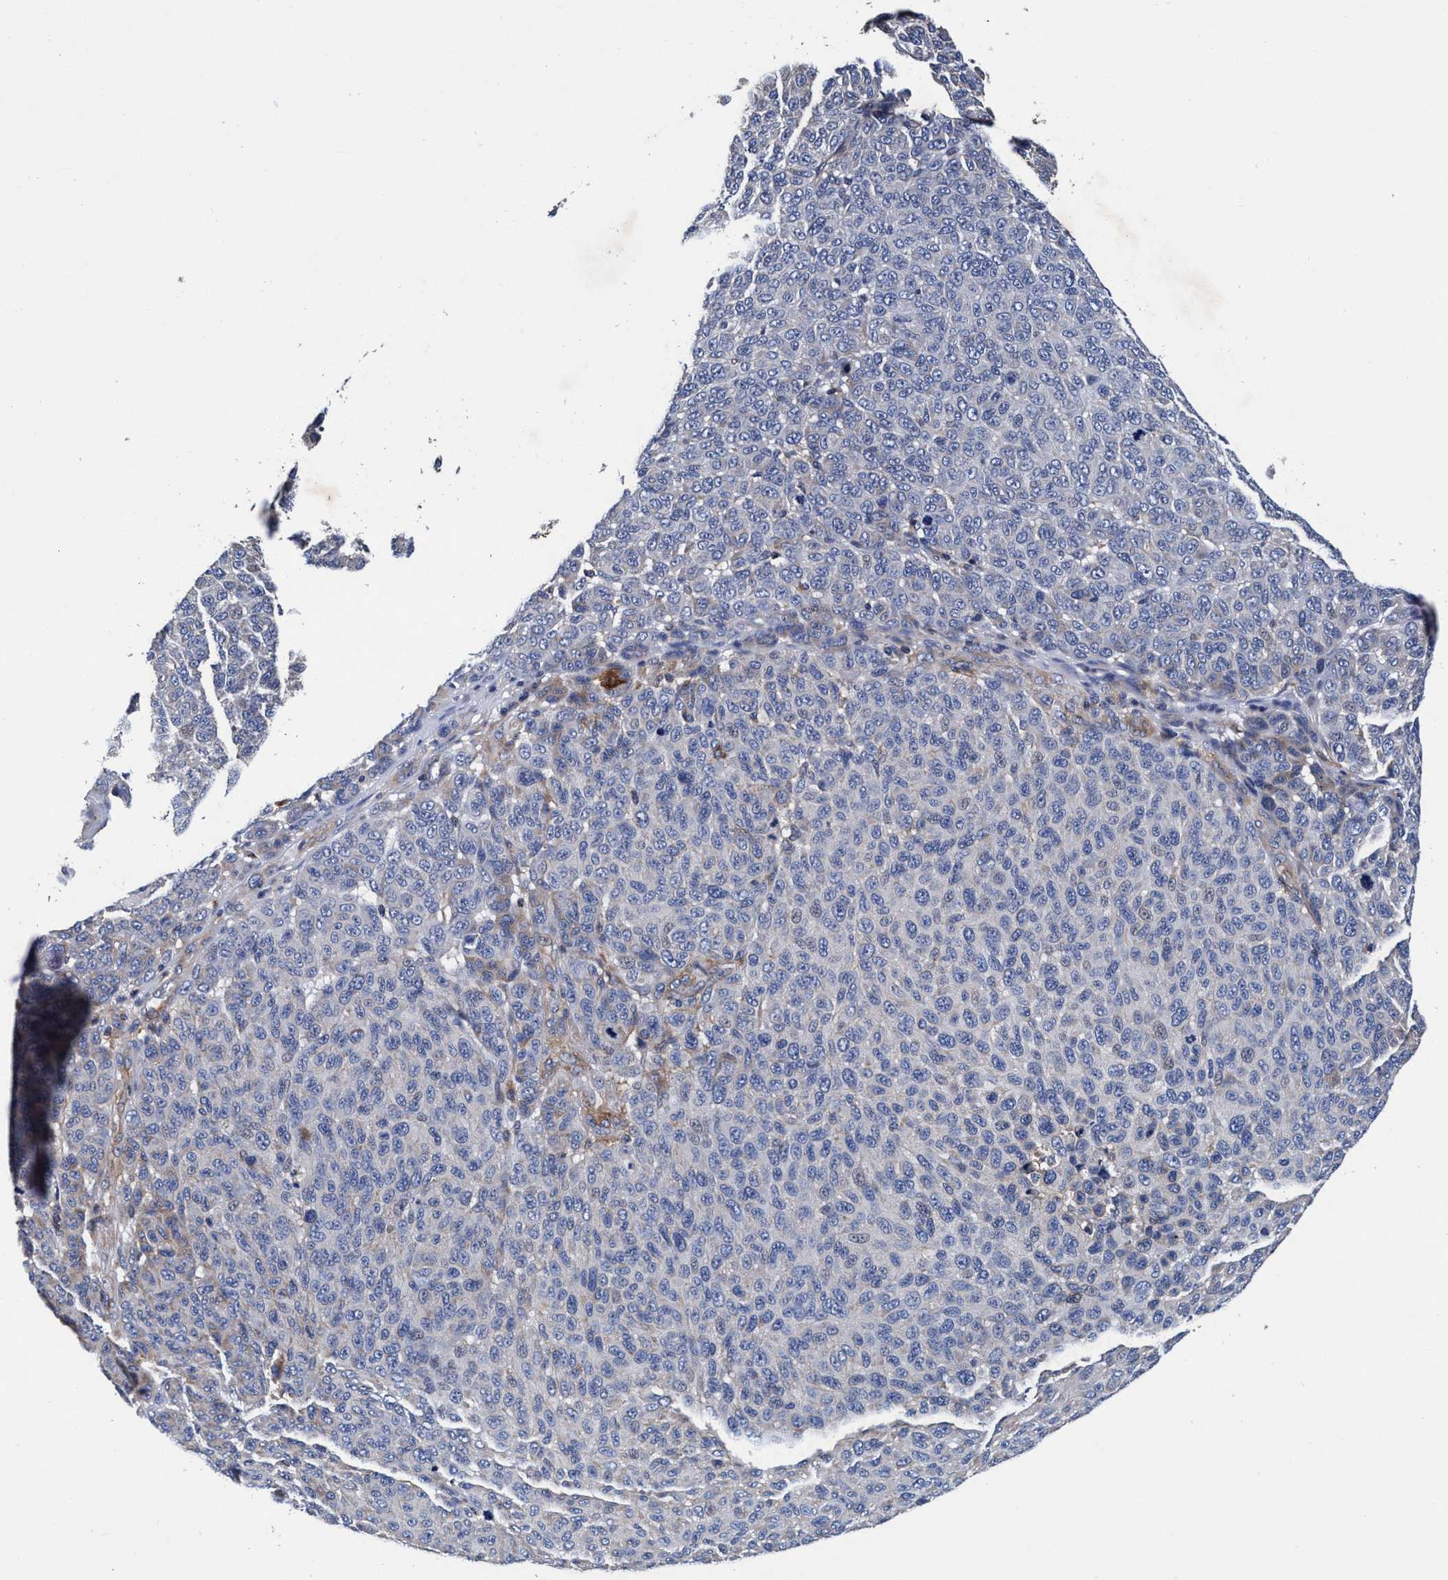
{"staining": {"intensity": "negative", "quantity": "none", "location": "none"}, "tissue": "melanoma", "cell_type": "Tumor cells", "image_type": "cancer", "snomed": [{"axis": "morphology", "description": "Malignant melanoma, NOS"}, {"axis": "topography", "description": "Skin"}], "caption": "An image of human malignant melanoma is negative for staining in tumor cells.", "gene": "RNF208", "patient": {"sex": "male", "age": 59}}